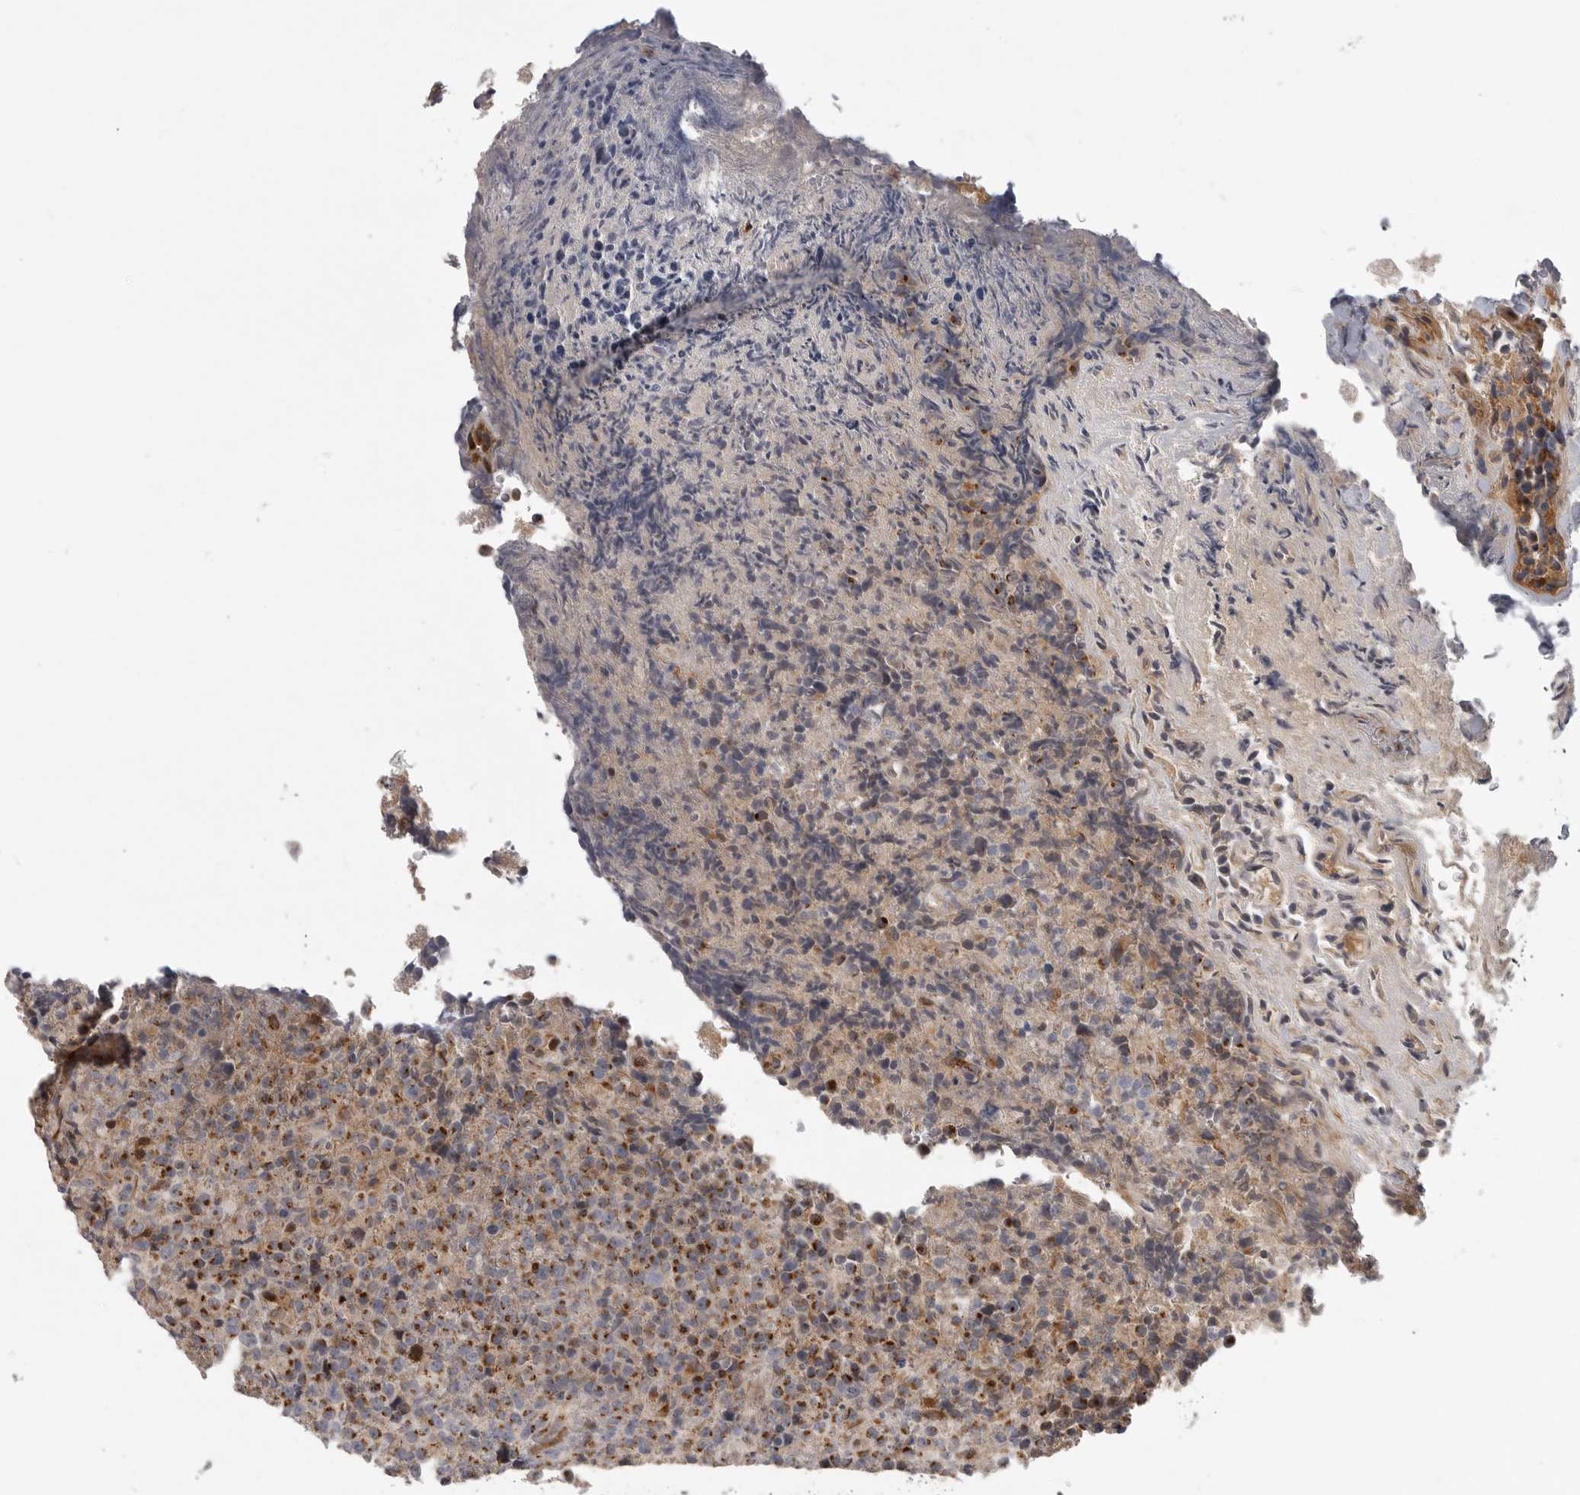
{"staining": {"intensity": "weak", "quantity": "<25%", "location": "cytoplasmic/membranous"}, "tissue": "lymphoma", "cell_type": "Tumor cells", "image_type": "cancer", "snomed": [{"axis": "morphology", "description": "Malignant lymphoma, non-Hodgkin's type, High grade"}, {"axis": "topography", "description": "Lymph node"}], "caption": "High power microscopy micrograph of an immunohistochemistry histopathology image of lymphoma, revealing no significant positivity in tumor cells. (Brightfield microscopy of DAB immunohistochemistry (IHC) at high magnification).", "gene": "TMPRSS11F", "patient": {"sex": "male", "age": 13}}